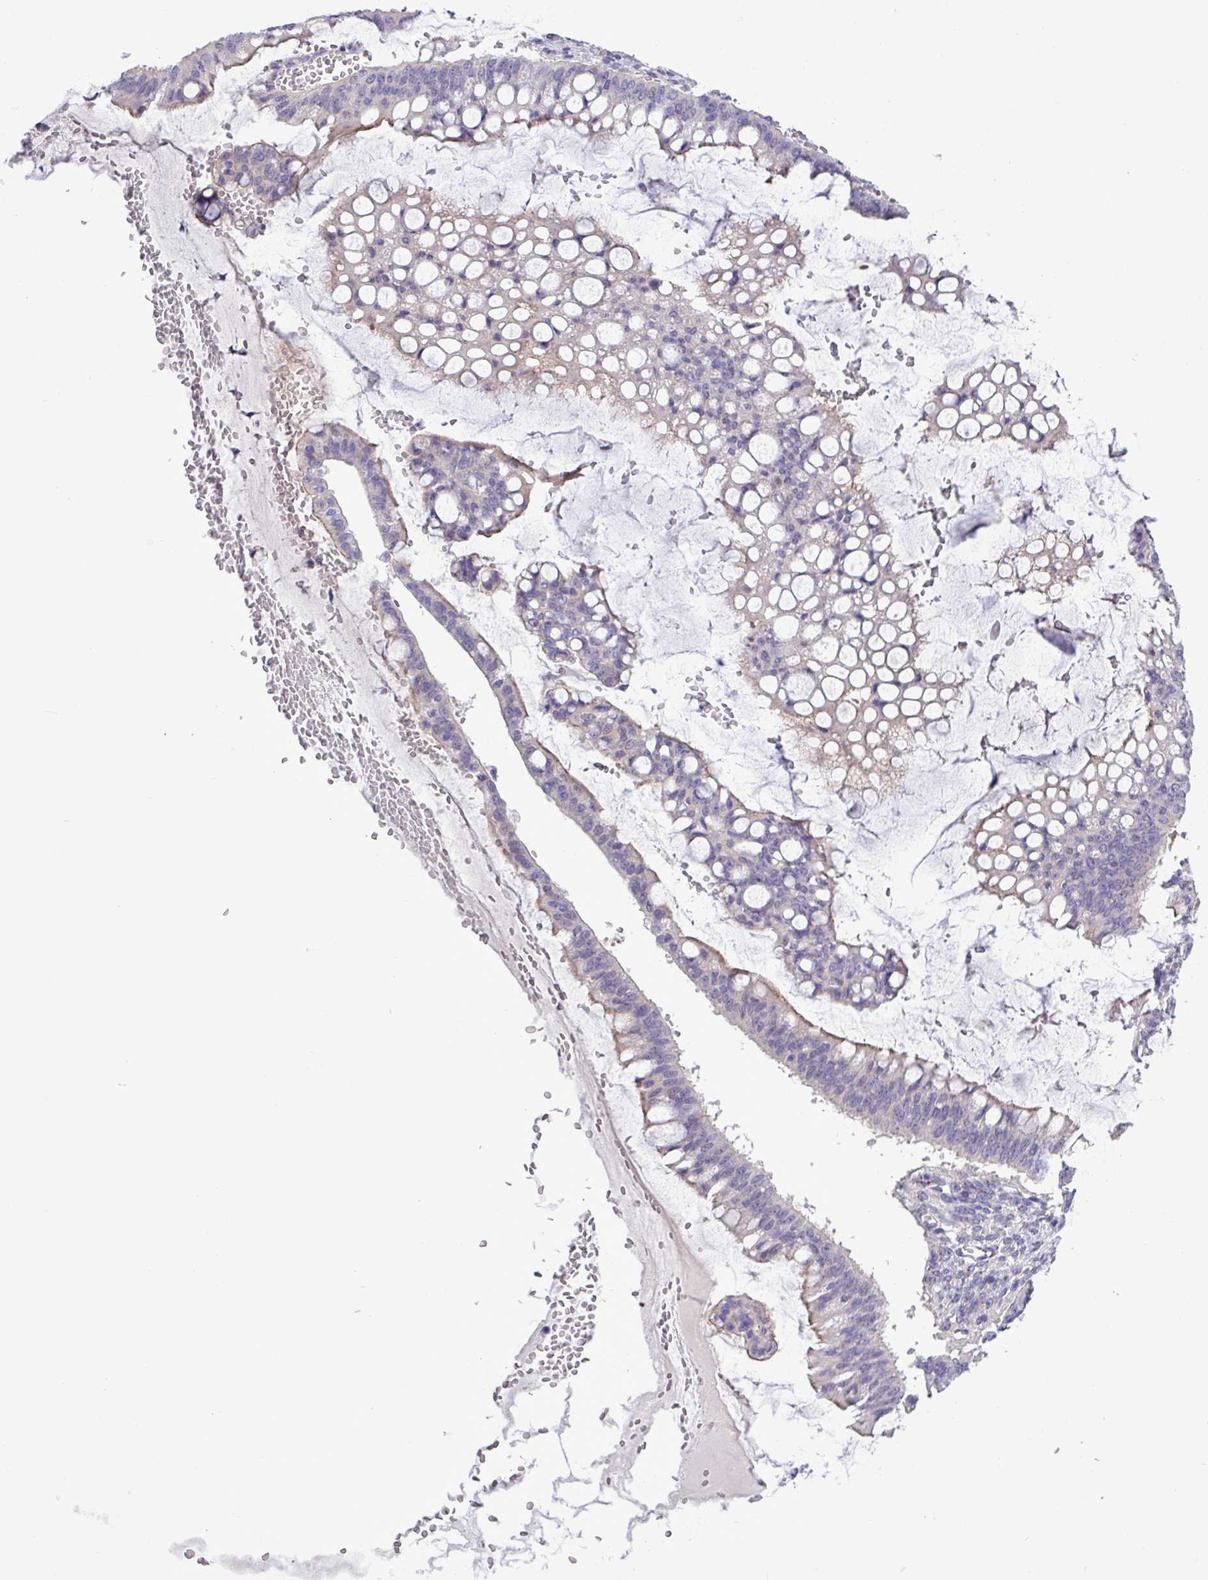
{"staining": {"intensity": "weak", "quantity": "<25%", "location": "cytoplasmic/membranous"}, "tissue": "ovarian cancer", "cell_type": "Tumor cells", "image_type": "cancer", "snomed": [{"axis": "morphology", "description": "Cystadenocarcinoma, mucinous, NOS"}, {"axis": "topography", "description": "Ovary"}], "caption": "This is an IHC micrograph of human ovarian cancer (mucinous cystadenocarcinoma). There is no positivity in tumor cells.", "gene": "SPINK8", "patient": {"sex": "female", "age": 73}}